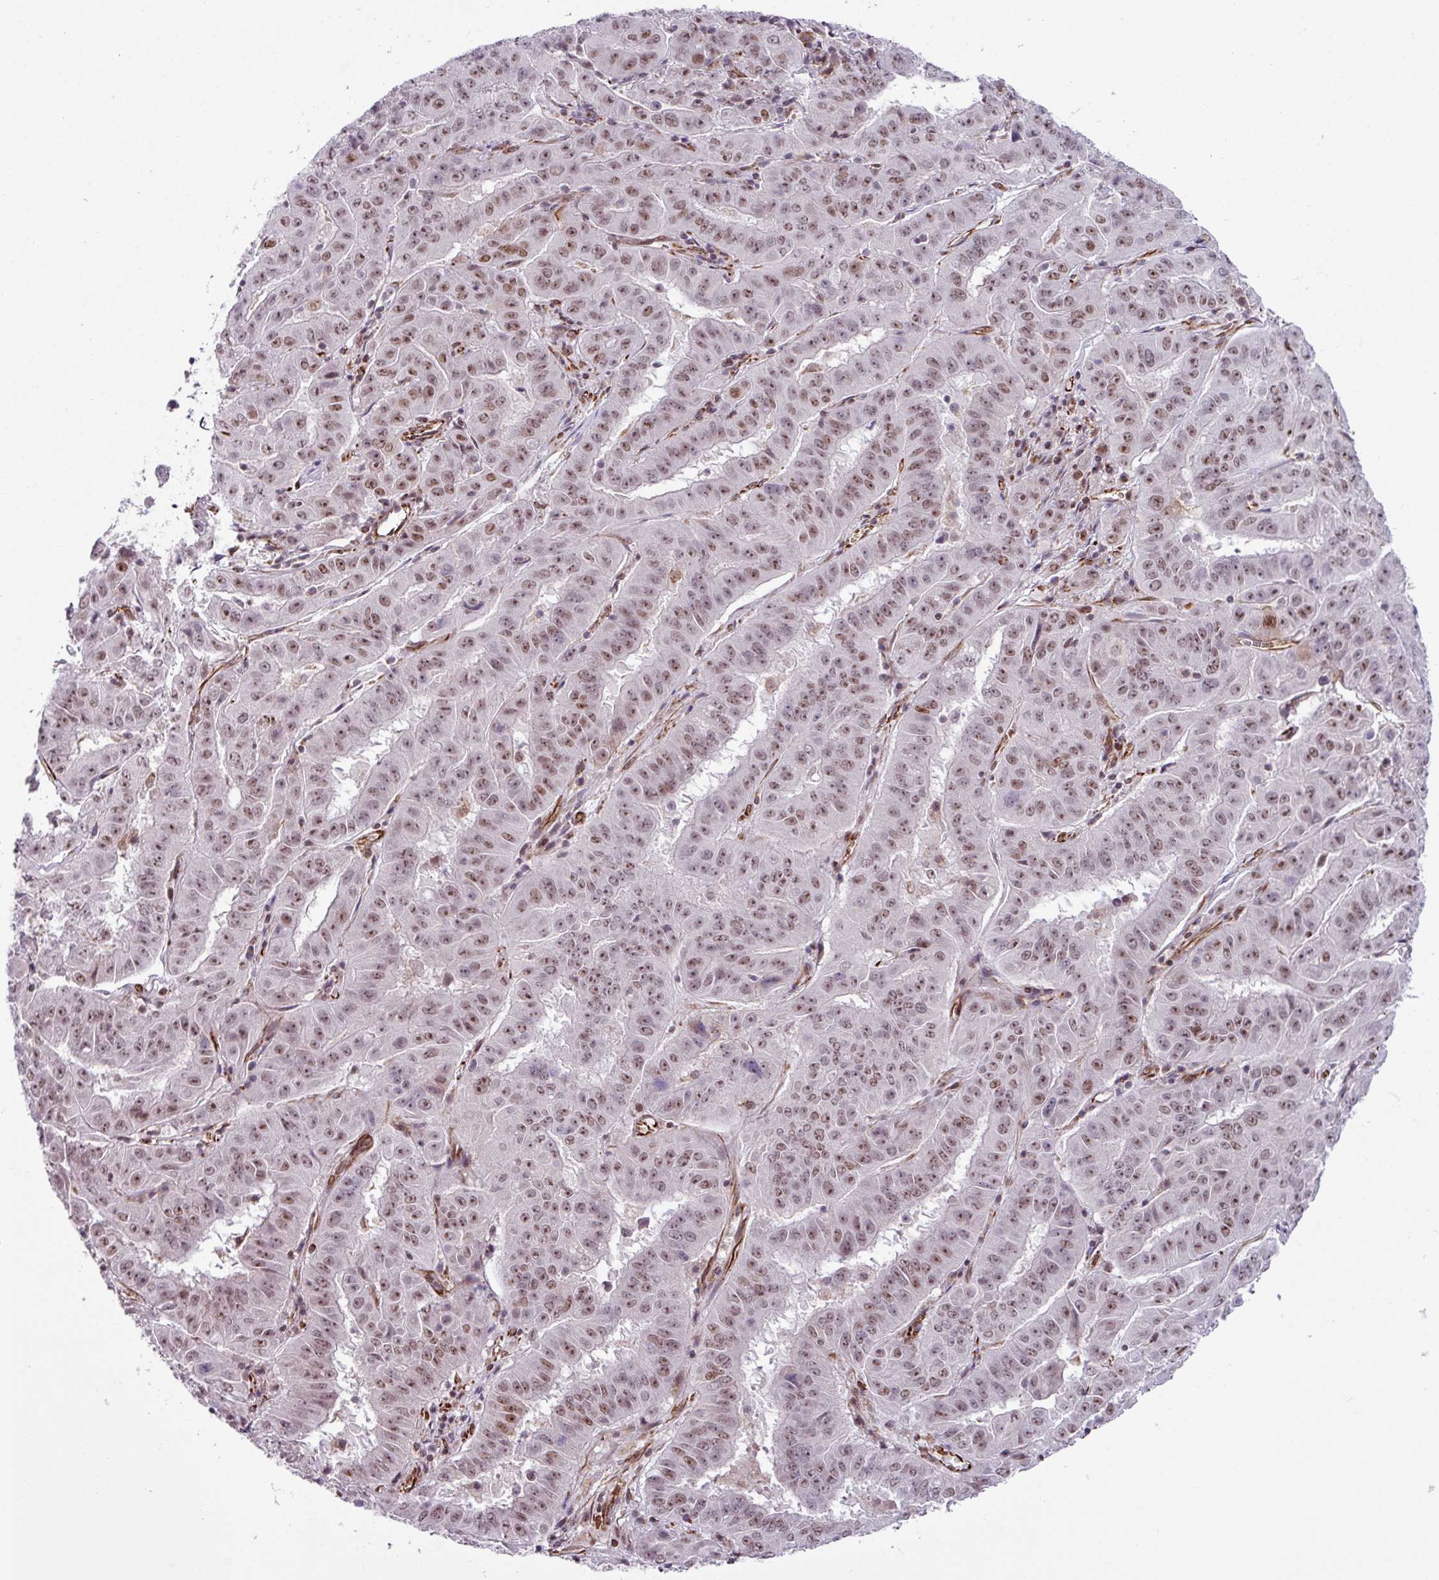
{"staining": {"intensity": "moderate", "quantity": ">75%", "location": "nuclear"}, "tissue": "pancreatic cancer", "cell_type": "Tumor cells", "image_type": "cancer", "snomed": [{"axis": "morphology", "description": "Adenocarcinoma, NOS"}, {"axis": "topography", "description": "Pancreas"}], "caption": "There is medium levels of moderate nuclear staining in tumor cells of pancreatic adenocarcinoma, as demonstrated by immunohistochemical staining (brown color).", "gene": "CHD3", "patient": {"sex": "male", "age": 63}}